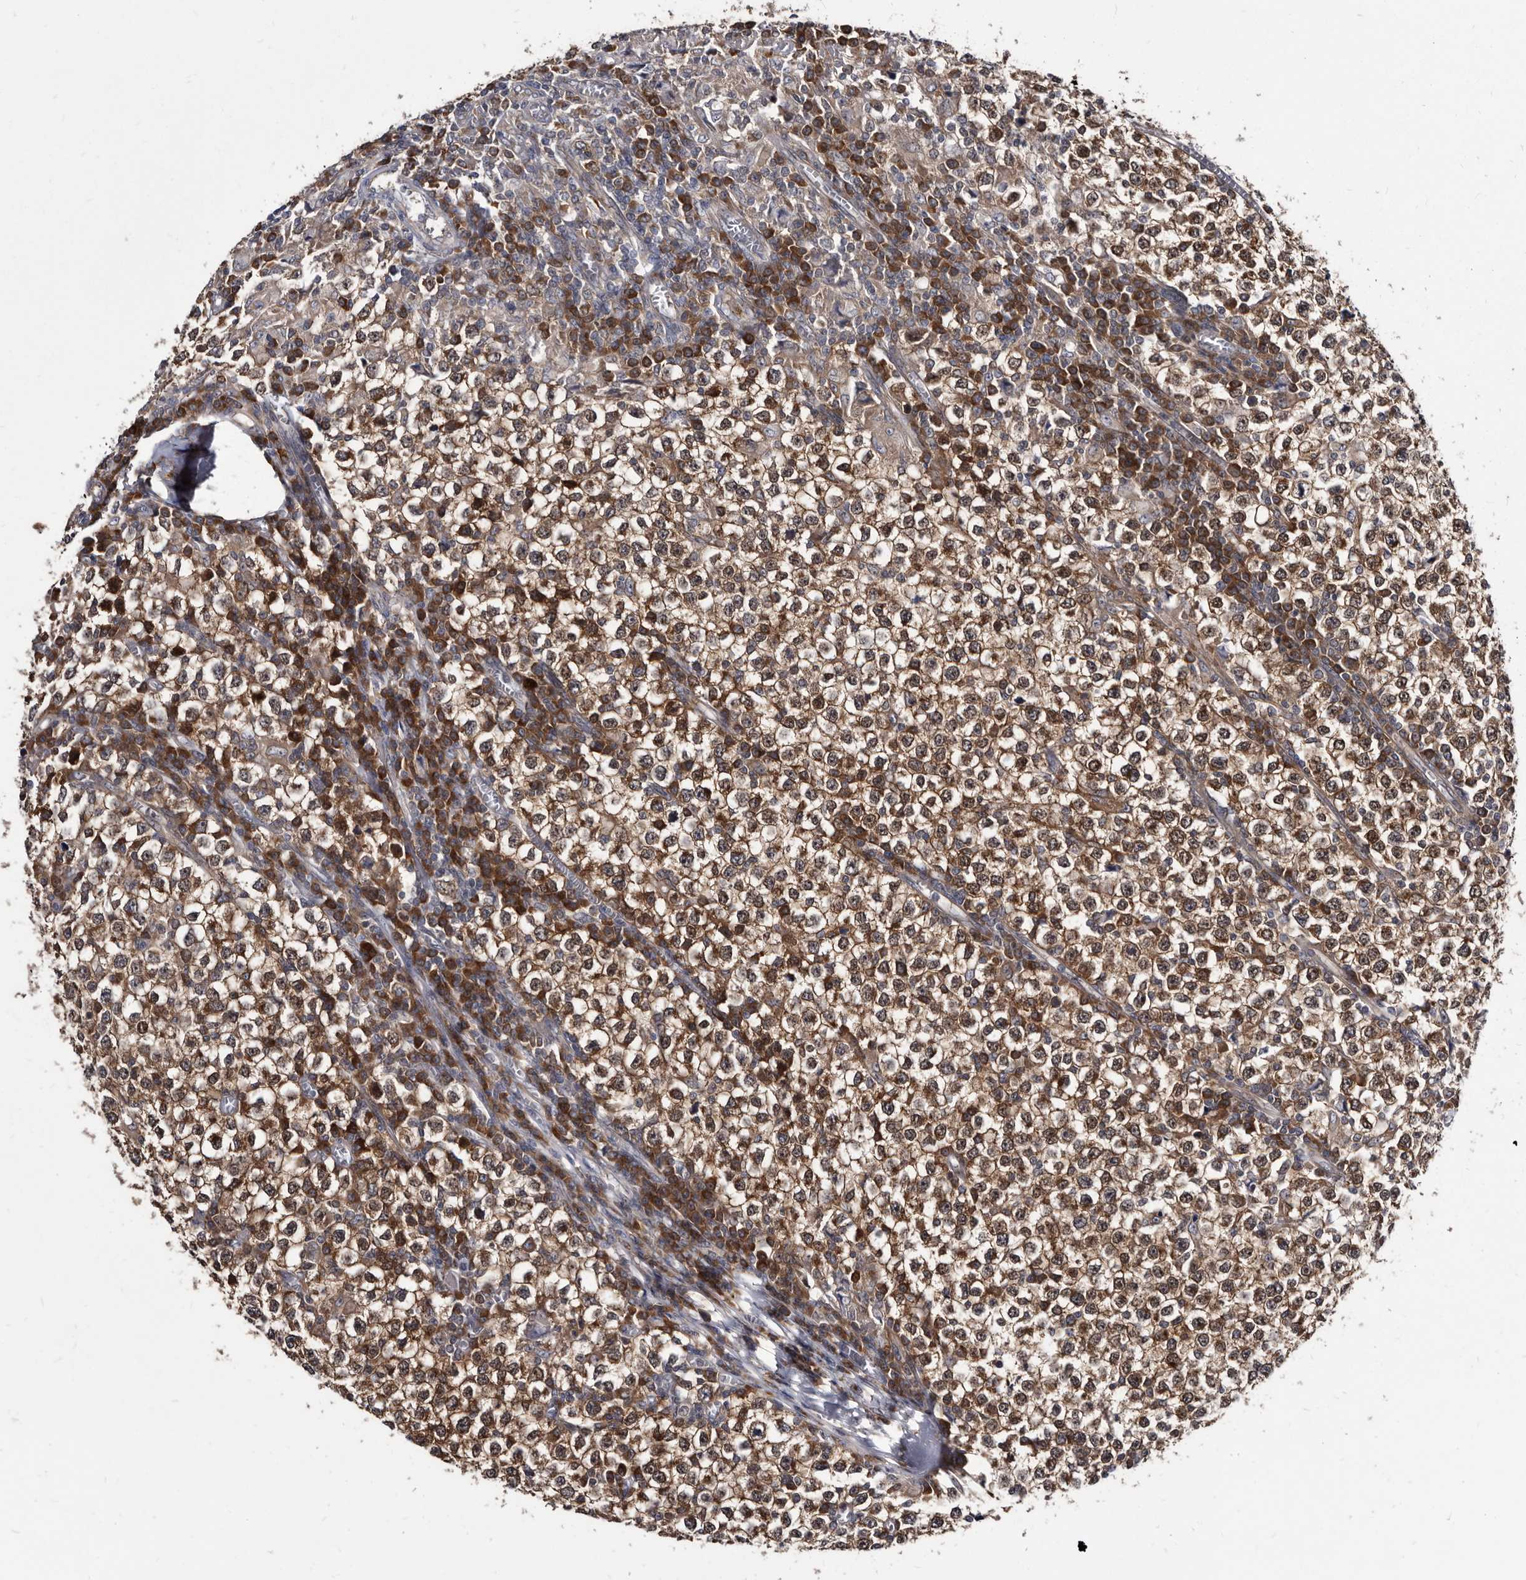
{"staining": {"intensity": "moderate", "quantity": ">75%", "location": "cytoplasmic/membranous"}, "tissue": "testis cancer", "cell_type": "Tumor cells", "image_type": "cancer", "snomed": [{"axis": "morphology", "description": "Seminoma, NOS"}, {"axis": "topography", "description": "Testis"}], "caption": "IHC micrograph of testis cancer stained for a protein (brown), which shows medium levels of moderate cytoplasmic/membranous expression in about >75% of tumor cells.", "gene": "ABCF2", "patient": {"sex": "male", "age": 65}}